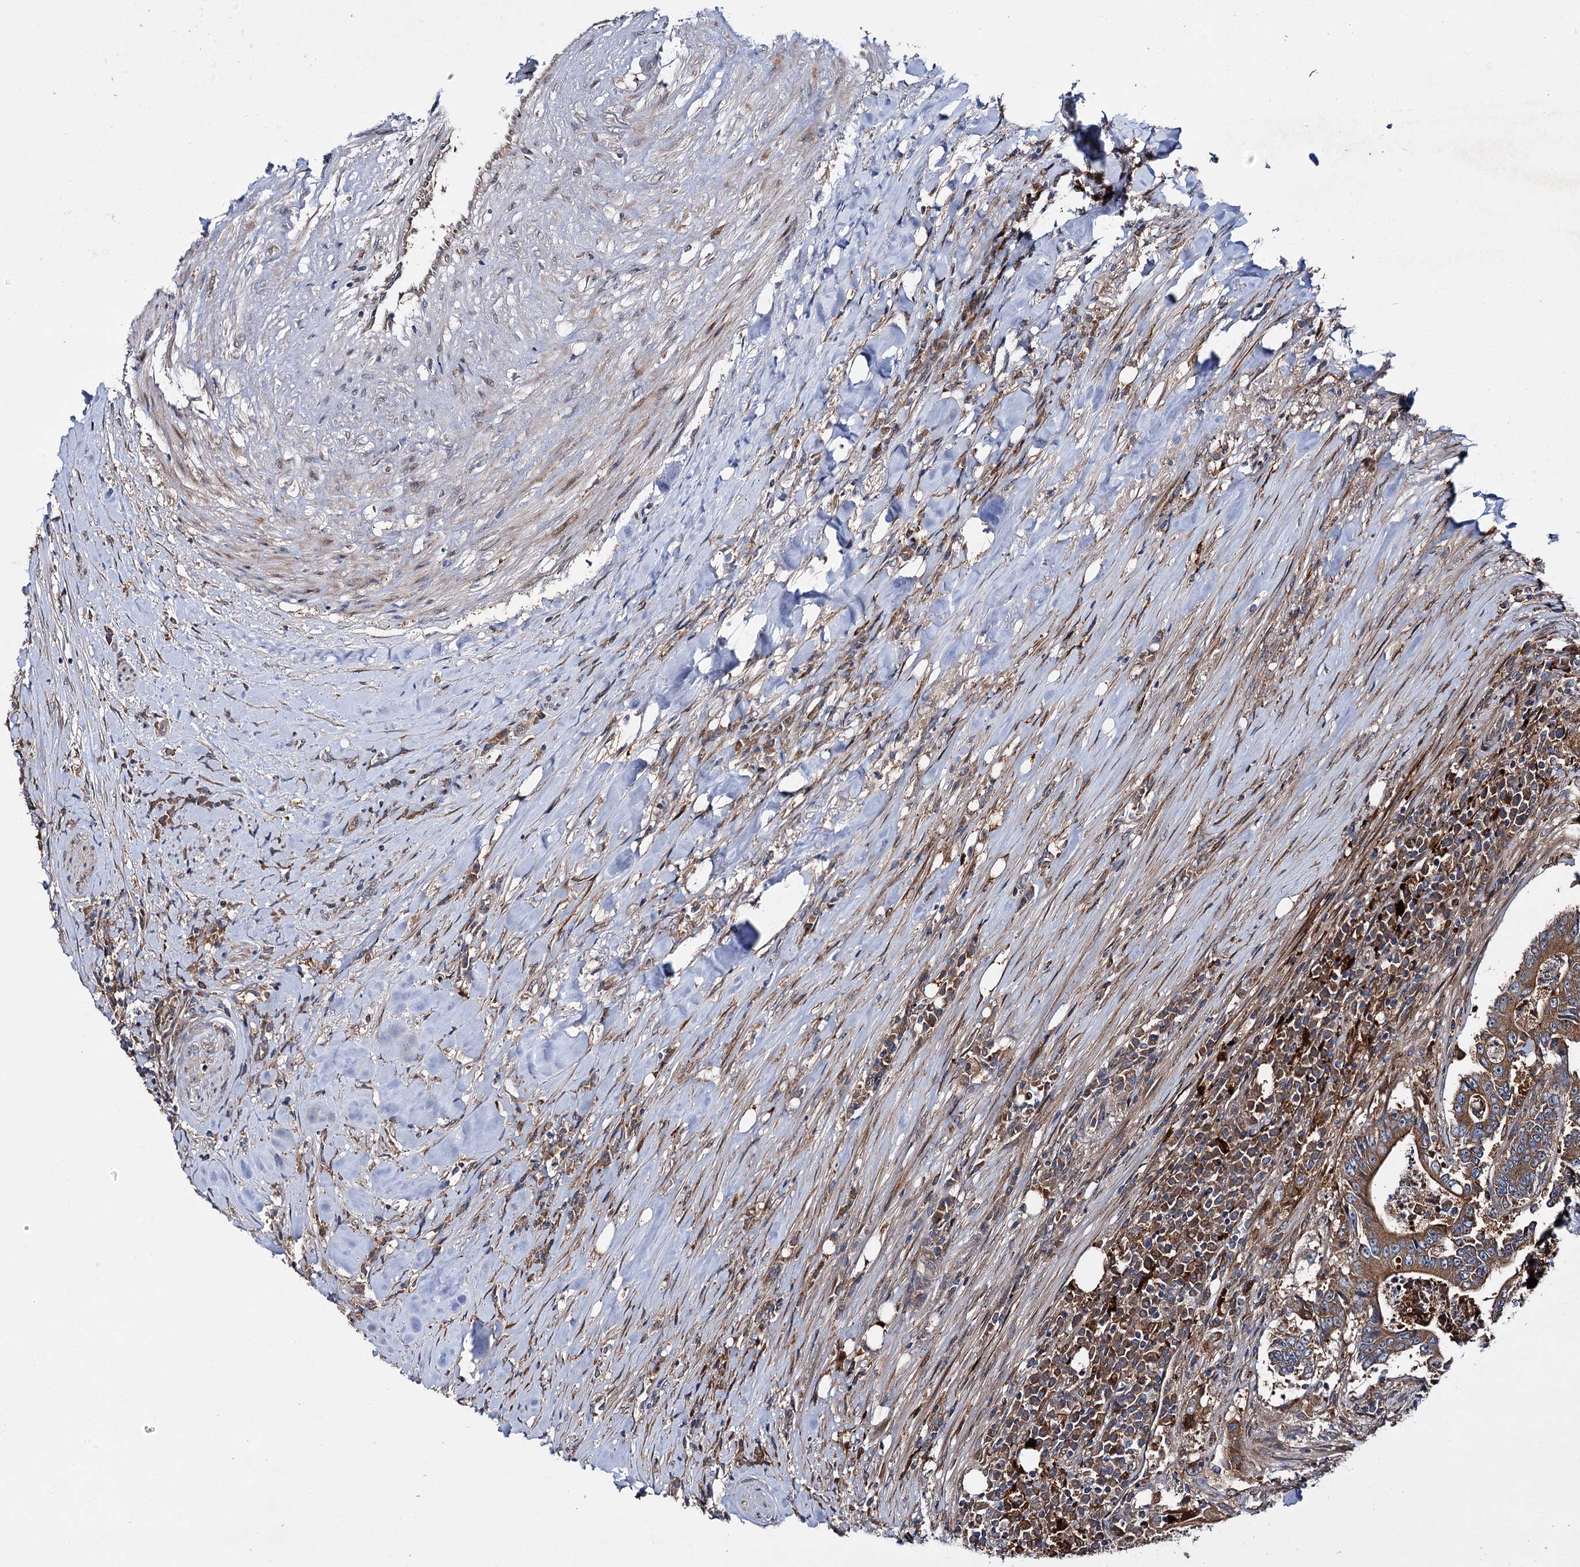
{"staining": {"intensity": "moderate", "quantity": ">75%", "location": "cytoplasmic/membranous"}, "tissue": "colorectal cancer", "cell_type": "Tumor cells", "image_type": "cancer", "snomed": [{"axis": "morphology", "description": "Adenocarcinoma, NOS"}, {"axis": "topography", "description": "Colon"}], "caption": "Adenocarcinoma (colorectal) stained with a protein marker demonstrates moderate staining in tumor cells.", "gene": "NAA25", "patient": {"sex": "male", "age": 83}}